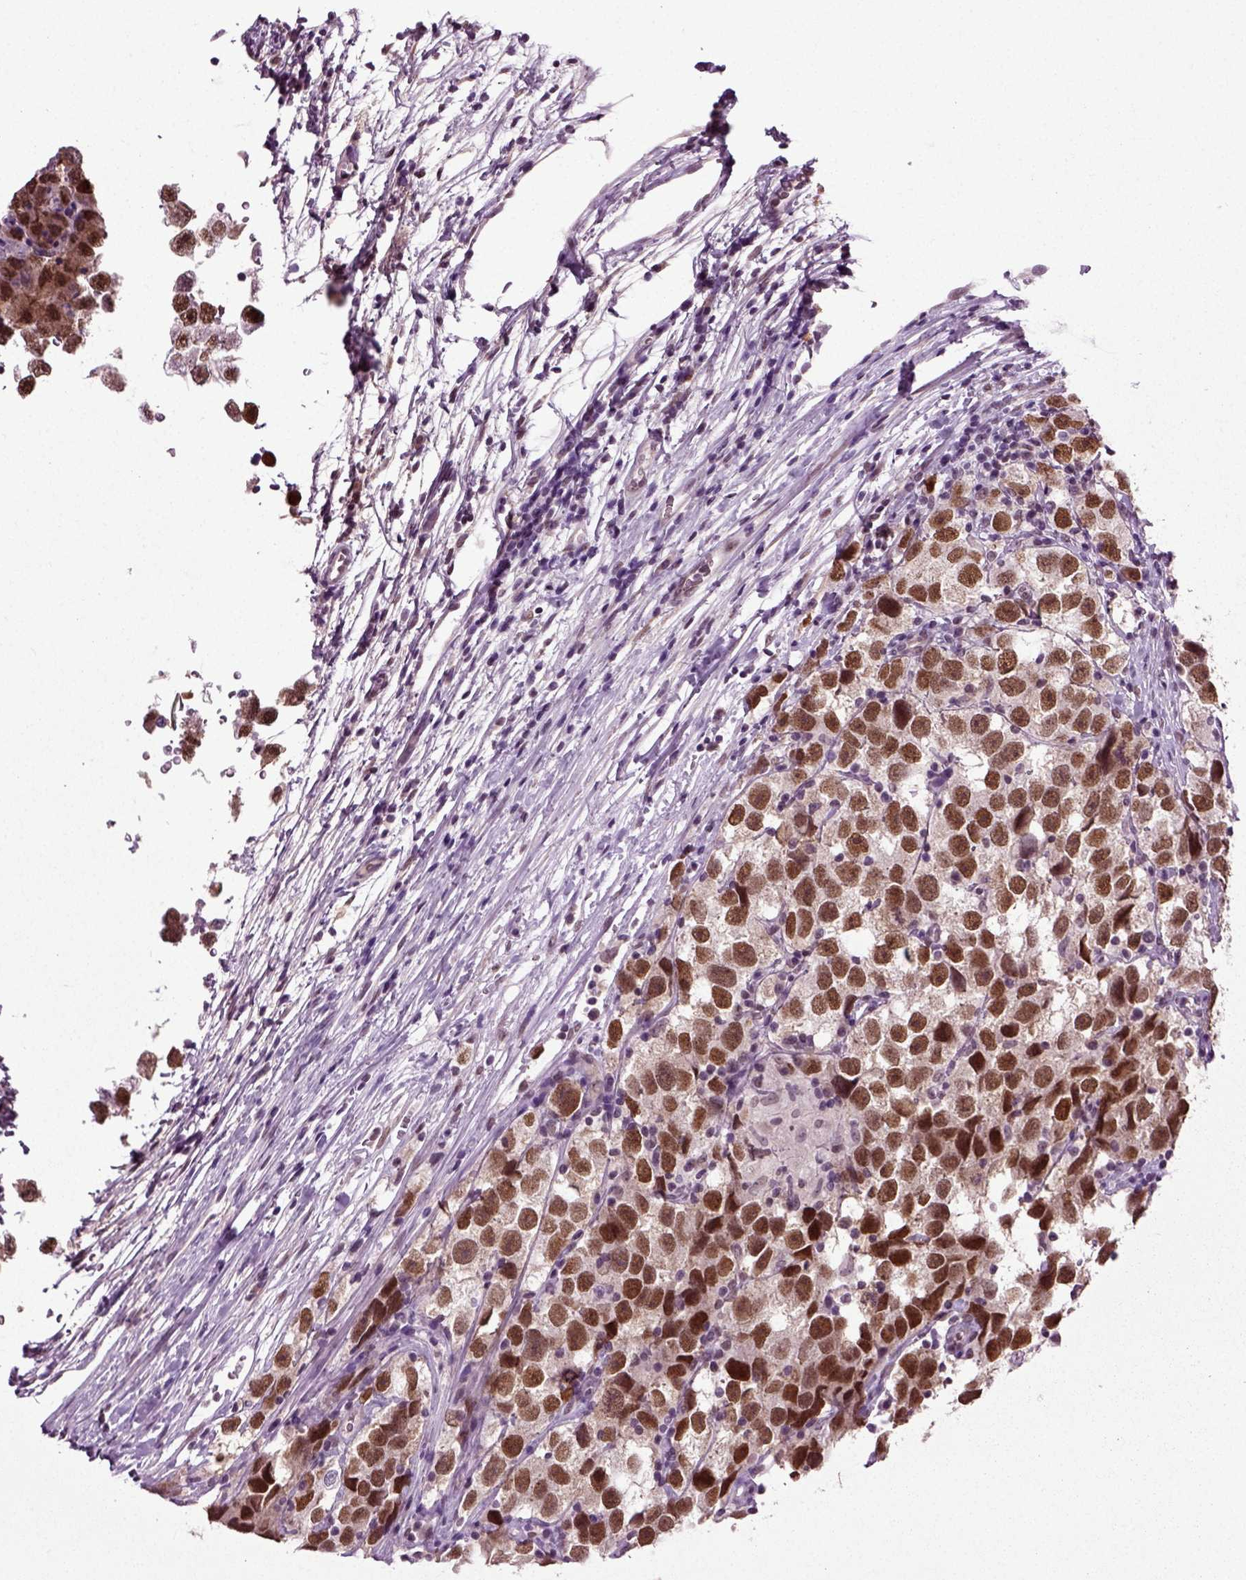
{"staining": {"intensity": "strong", "quantity": ">75%", "location": "nuclear"}, "tissue": "testis cancer", "cell_type": "Tumor cells", "image_type": "cancer", "snomed": [{"axis": "morphology", "description": "Seminoma, NOS"}, {"axis": "topography", "description": "Testis"}], "caption": "Immunohistochemical staining of human seminoma (testis) reveals strong nuclear protein staining in about >75% of tumor cells. Nuclei are stained in blue.", "gene": "RCOR3", "patient": {"sex": "male", "age": 26}}